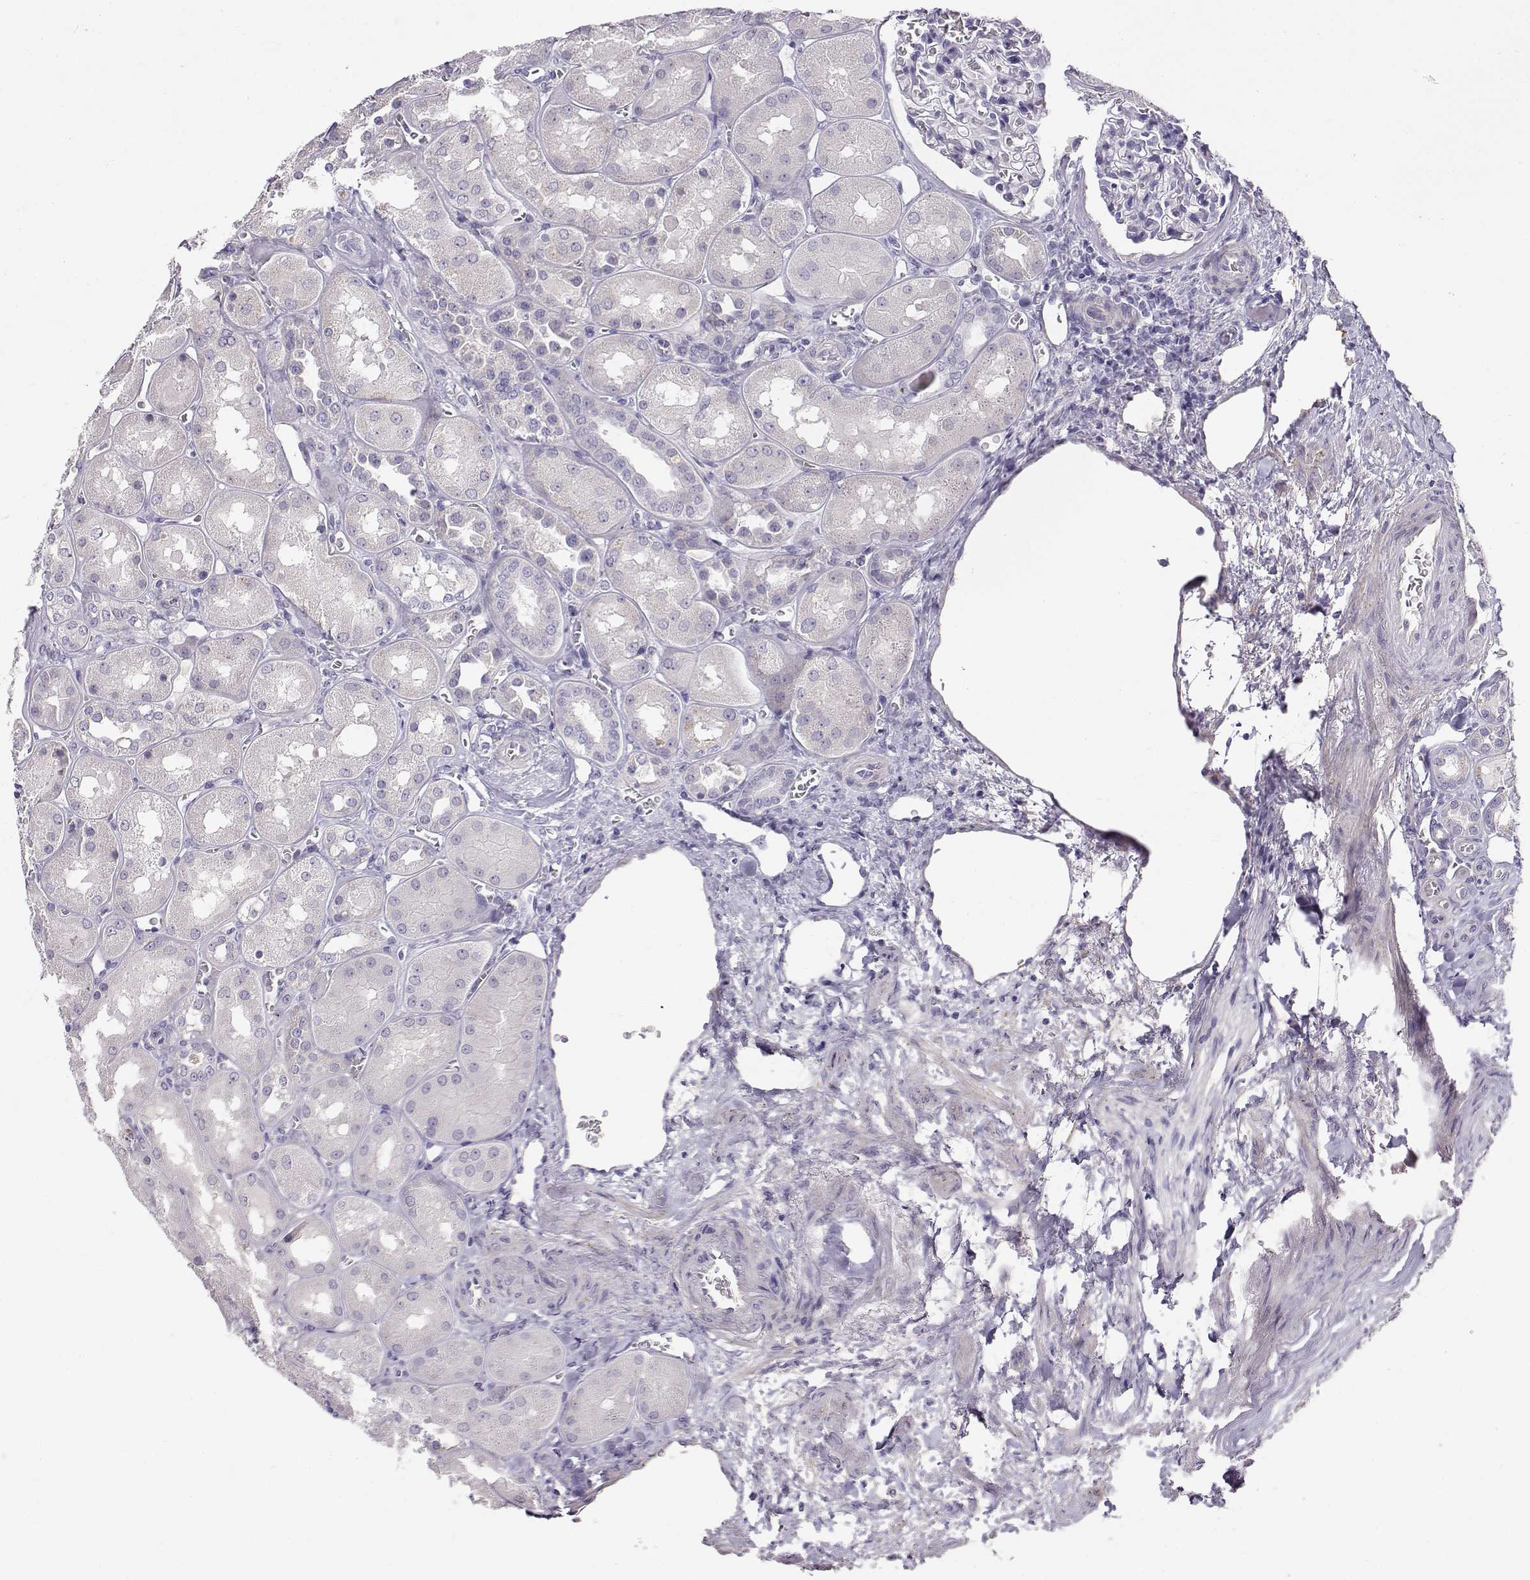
{"staining": {"intensity": "negative", "quantity": "none", "location": "none"}, "tissue": "kidney", "cell_type": "Cells in glomeruli", "image_type": "normal", "snomed": [{"axis": "morphology", "description": "Normal tissue, NOS"}, {"axis": "topography", "description": "Kidney"}], "caption": "Immunohistochemical staining of unremarkable human kidney exhibits no significant staining in cells in glomeruli. Brightfield microscopy of IHC stained with DAB (brown) and hematoxylin (blue), captured at high magnification.", "gene": "ENDOU", "patient": {"sex": "male", "age": 73}}